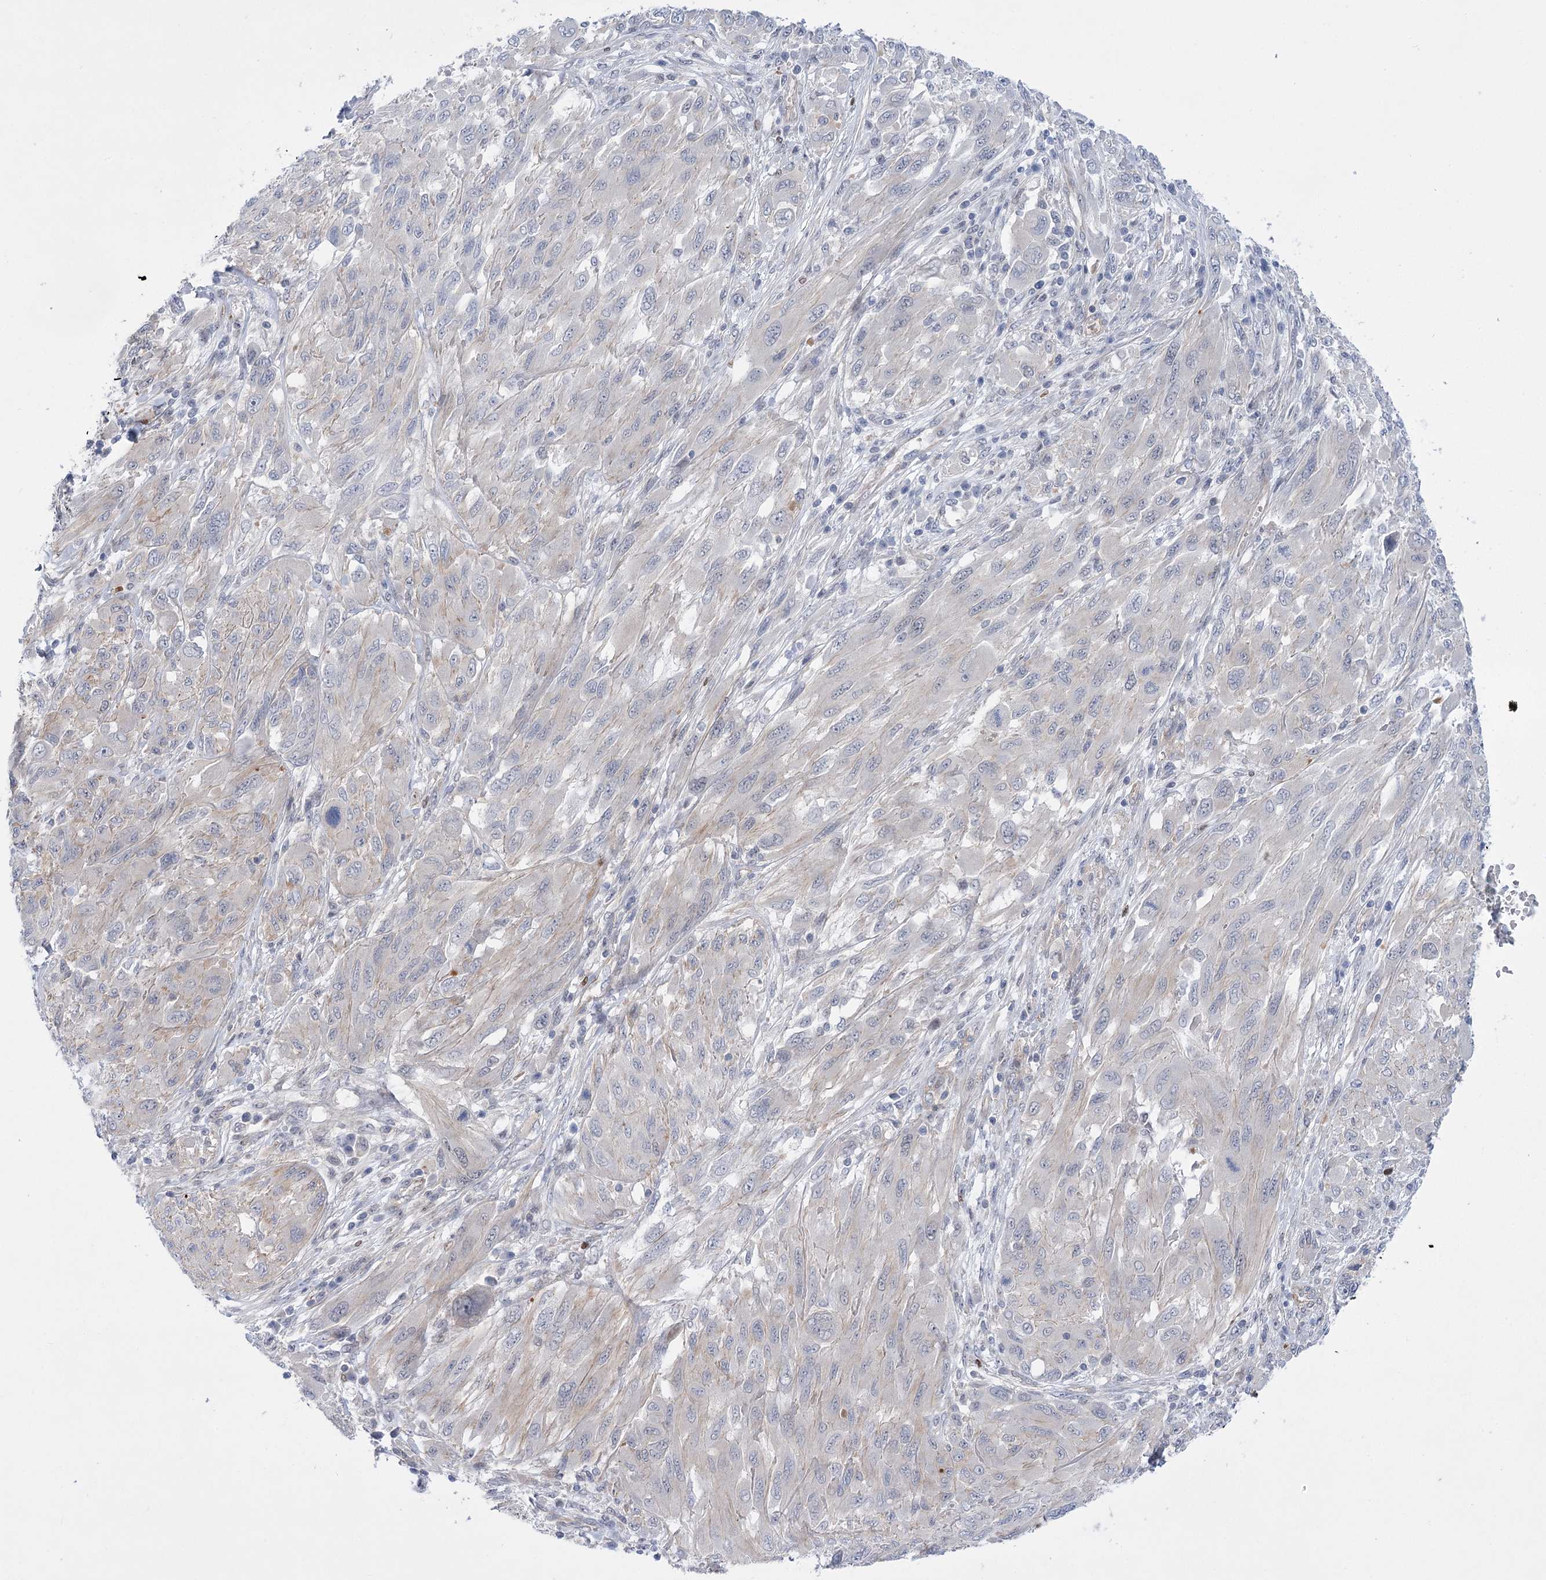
{"staining": {"intensity": "negative", "quantity": "none", "location": "none"}, "tissue": "melanoma", "cell_type": "Tumor cells", "image_type": "cancer", "snomed": [{"axis": "morphology", "description": "Malignant melanoma, NOS"}, {"axis": "topography", "description": "Skin"}], "caption": "IHC image of human malignant melanoma stained for a protein (brown), which shows no staining in tumor cells.", "gene": "THAP6", "patient": {"sex": "female", "age": 91}}